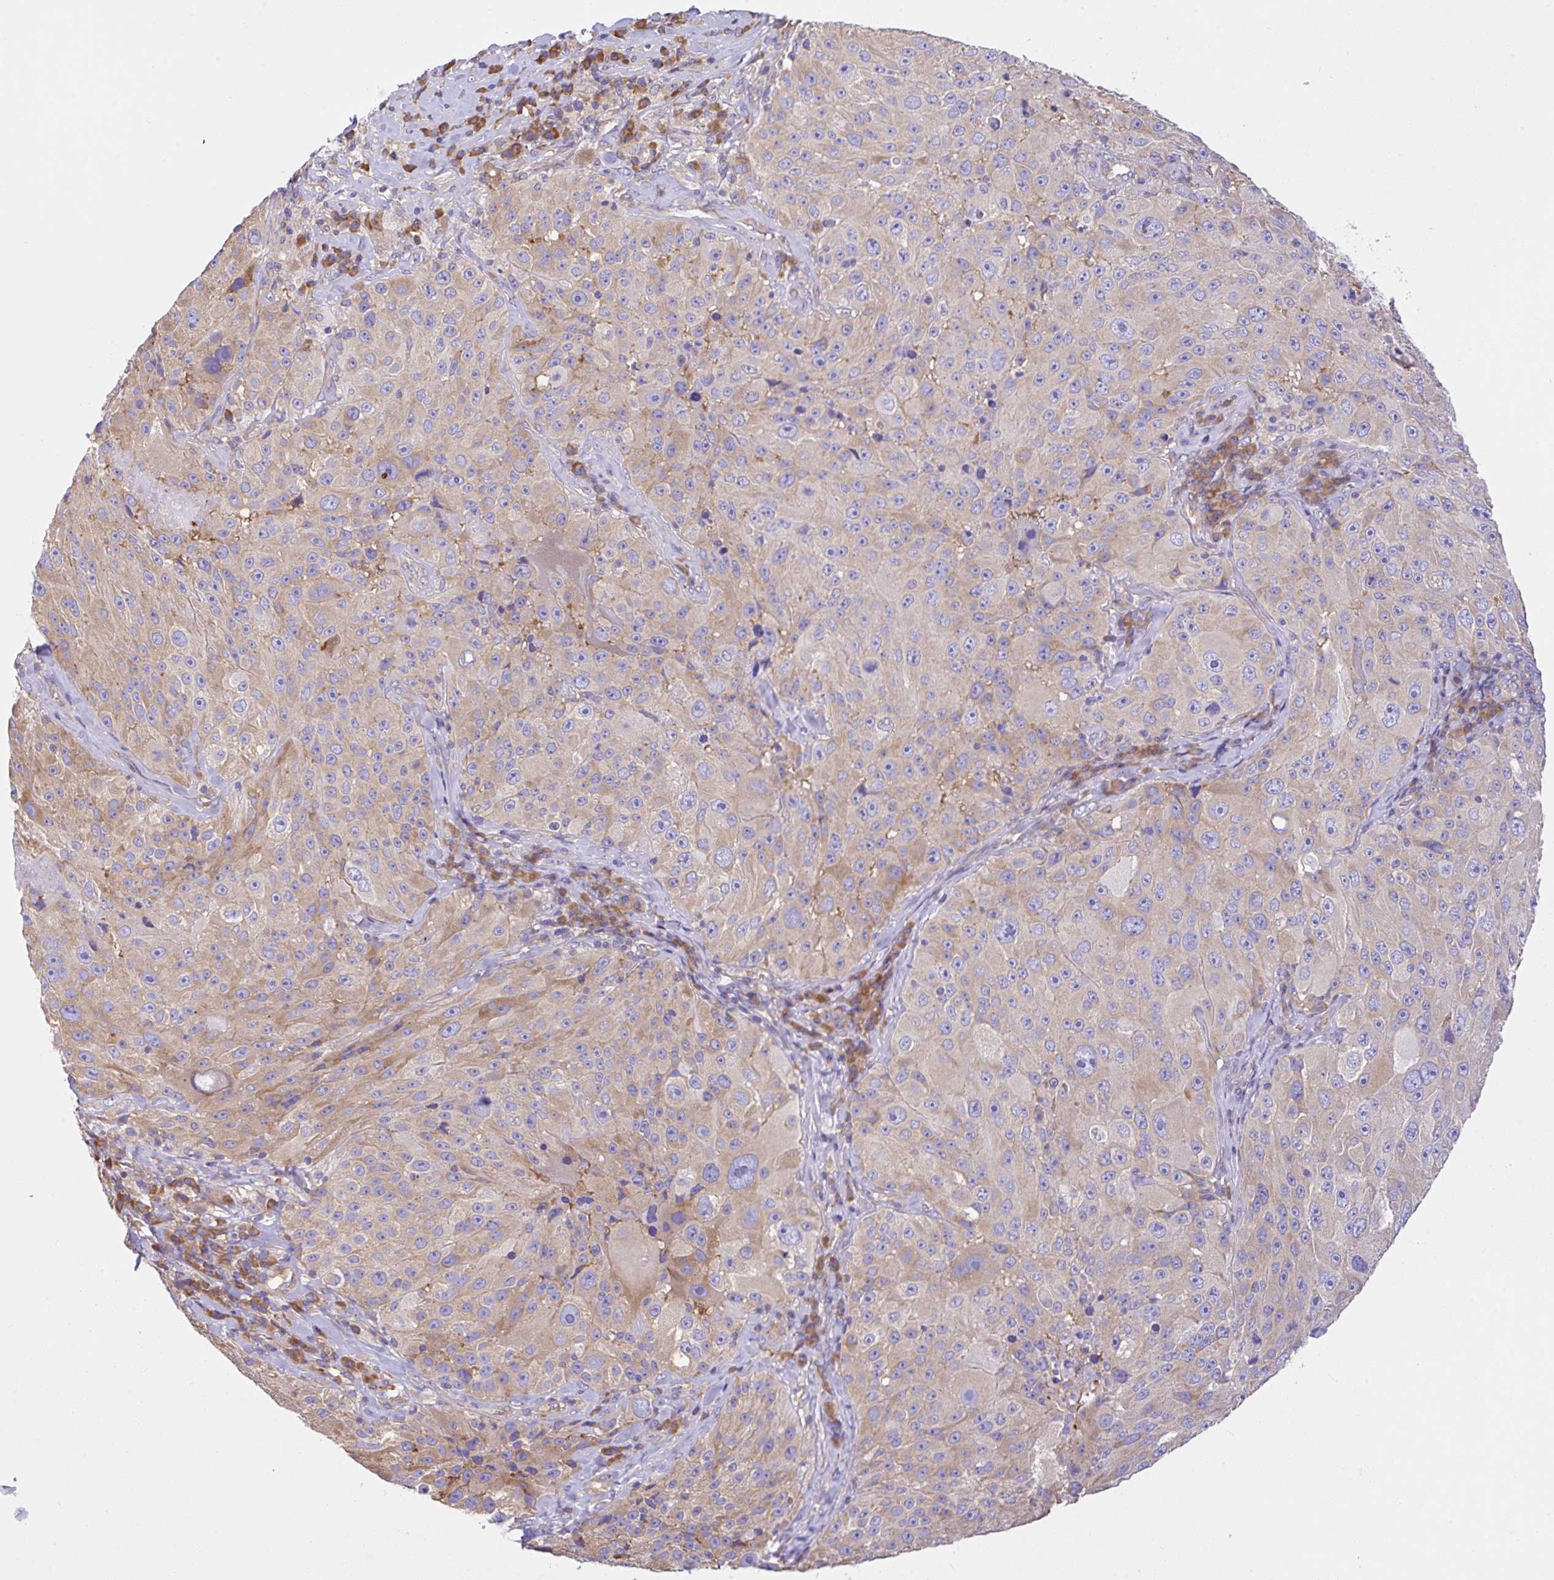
{"staining": {"intensity": "weak", "quantity": "25%-75%", "location": "cytoplasmic/membranous"}, "tissue": "melanoma", "cell_type": "Tumor cells", "image_type": "cancer", "snomed": [{"axis": "morphology", "description": "Malignant melanoma, Metastatic site"}, {"axis": "topography", "description": "Lymph node"}], "caption": "Brown immunohistochemical staining in melanoma reveals weak cytoplasmic/membranous staining in approximately 25%-75% of tumor cells. The staining was performed using DAB, with brown indicating positive protein expression. Nuclei are stained blue with hematoxylin.", "gene": "GFPT2", "patient": {"sex": "male", "age": 62}}